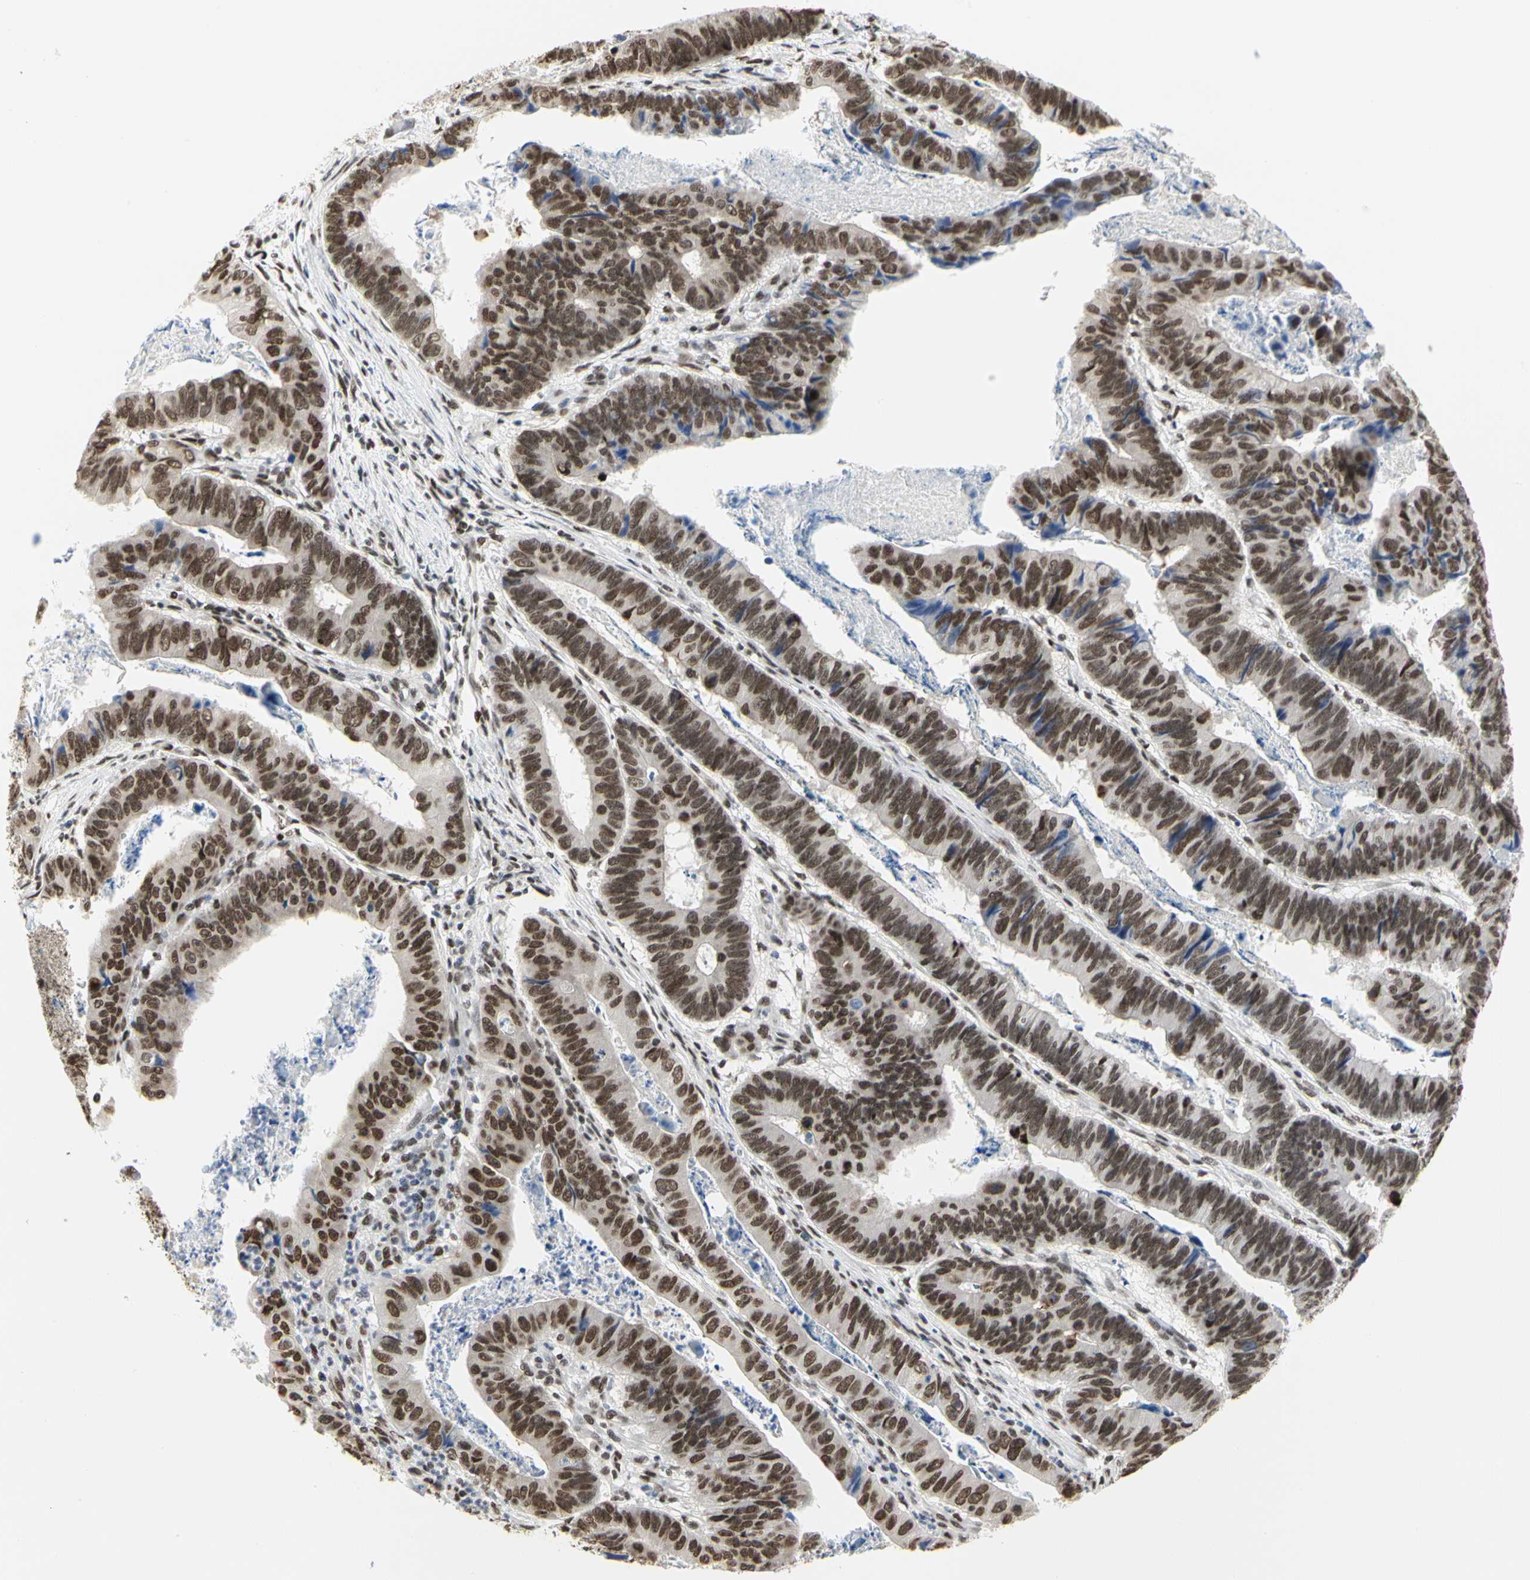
{"staining": {"intensity": "moderate", "quantity": ">75%", "location": "nuclear"}, "tissue": "stomach cancer", "cell_type": "Tumor cells", "image_type": "cancer", "snomed": [{"axis": "morphology", "description": "Adenocarcinoma, NOS"}, {"axis": "topography", "description": "Stomach, lower"}], "caption": "Approximately >75% of tumor cells in stomach cancer (adenocarcinoma) exhibit moderate nuclear protein expression as visualized by brown immunohistochemical staining.", "gene": "PRMT3", "patient": {"sex": "male", "age": 77}}